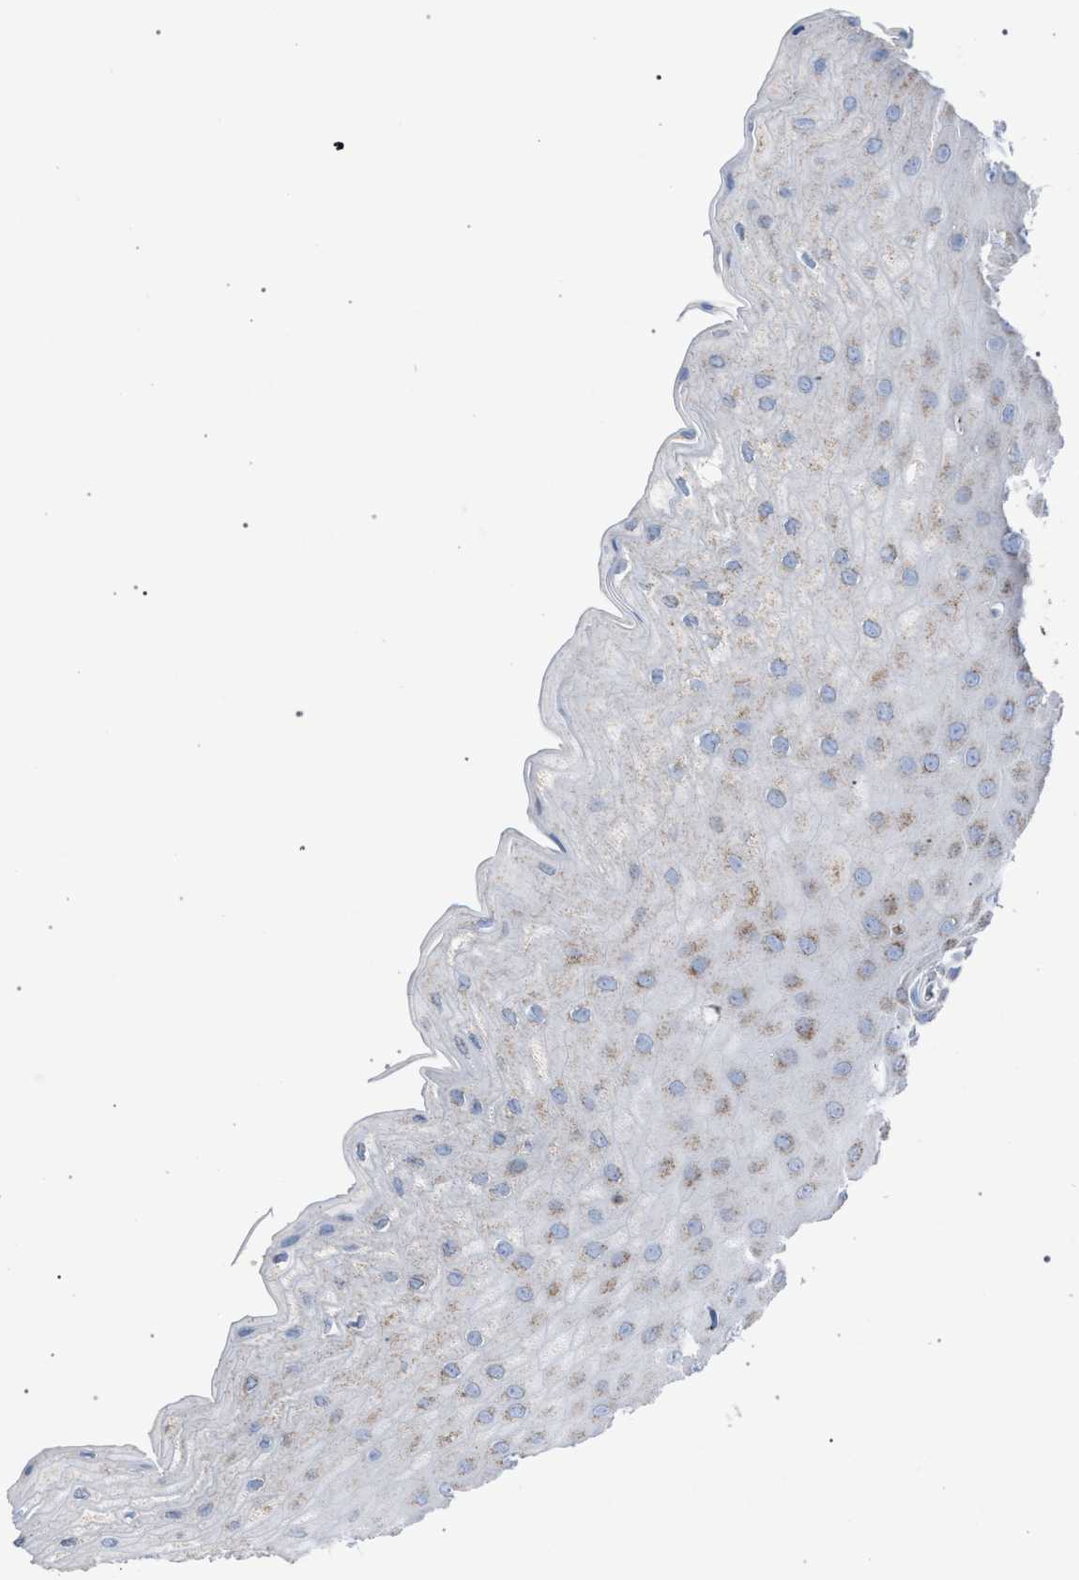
{"staining": {"intensity": "weak", "quantity": "25%-75%", "location": "cytoplasmic/membranous"}, "tissue": "cervix", "cell_type": "Squamous epithelial cells", "image_type": "normal", "snomed": [{"axis": "morphology", "description": "Normal tissue, NOS"}, {"axis": "topography", "description": "Cervix"}], "caption": "Normal cervix displays weak cytoplasmic/membranous expression in approximately 25%-75% of squamous epithelial cells, visualized by immunohistochemistry. The protein of interest is stained brown, and the nuclei are stained in blue (DAB (3,3'-diaminobenzidine) IHC with brightfield microscopy, high magnification).", "gene": "HSD17B4", "patient": {"sex": "female", "age": 55}}